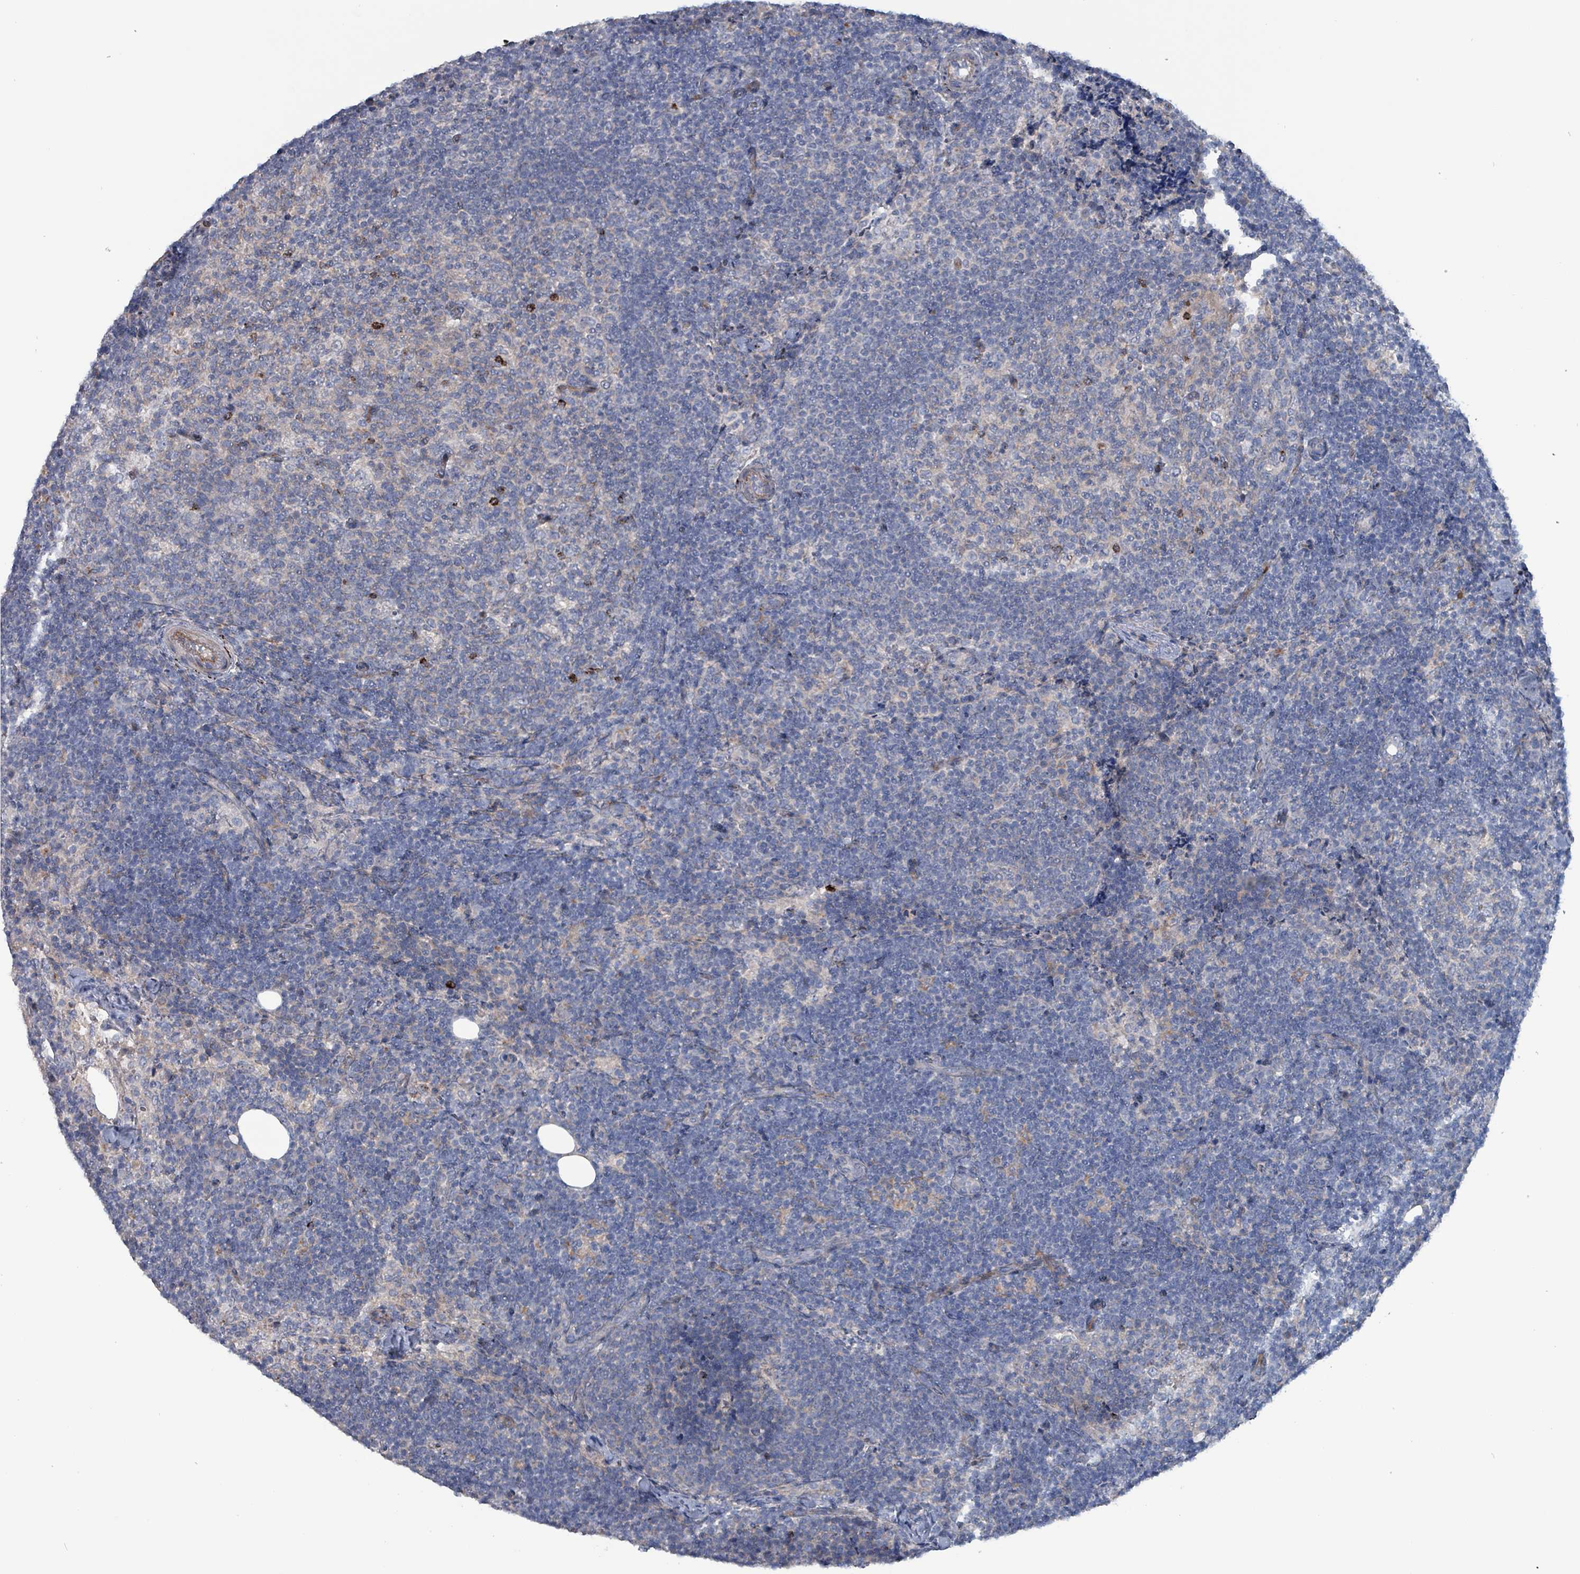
{"staining": {"intensity": "negative", "quantity": "none", "location": "none"}, "tissue": "lymph node", "cell_type": "Germinal center cells", "image_type": "normal", "snomed": [{"axis": "morphology", "description": "Normal tissue, NOS"}, {"axis": "topography", "description": "Lymph node"}], "caption": "This is an immunohistochemistry (IHC) image of unremarkable human lymph node. There is no positivity in germinal center cells.", "gene": "TAAR5", "patient": {"sex": "female", "age": 31}}